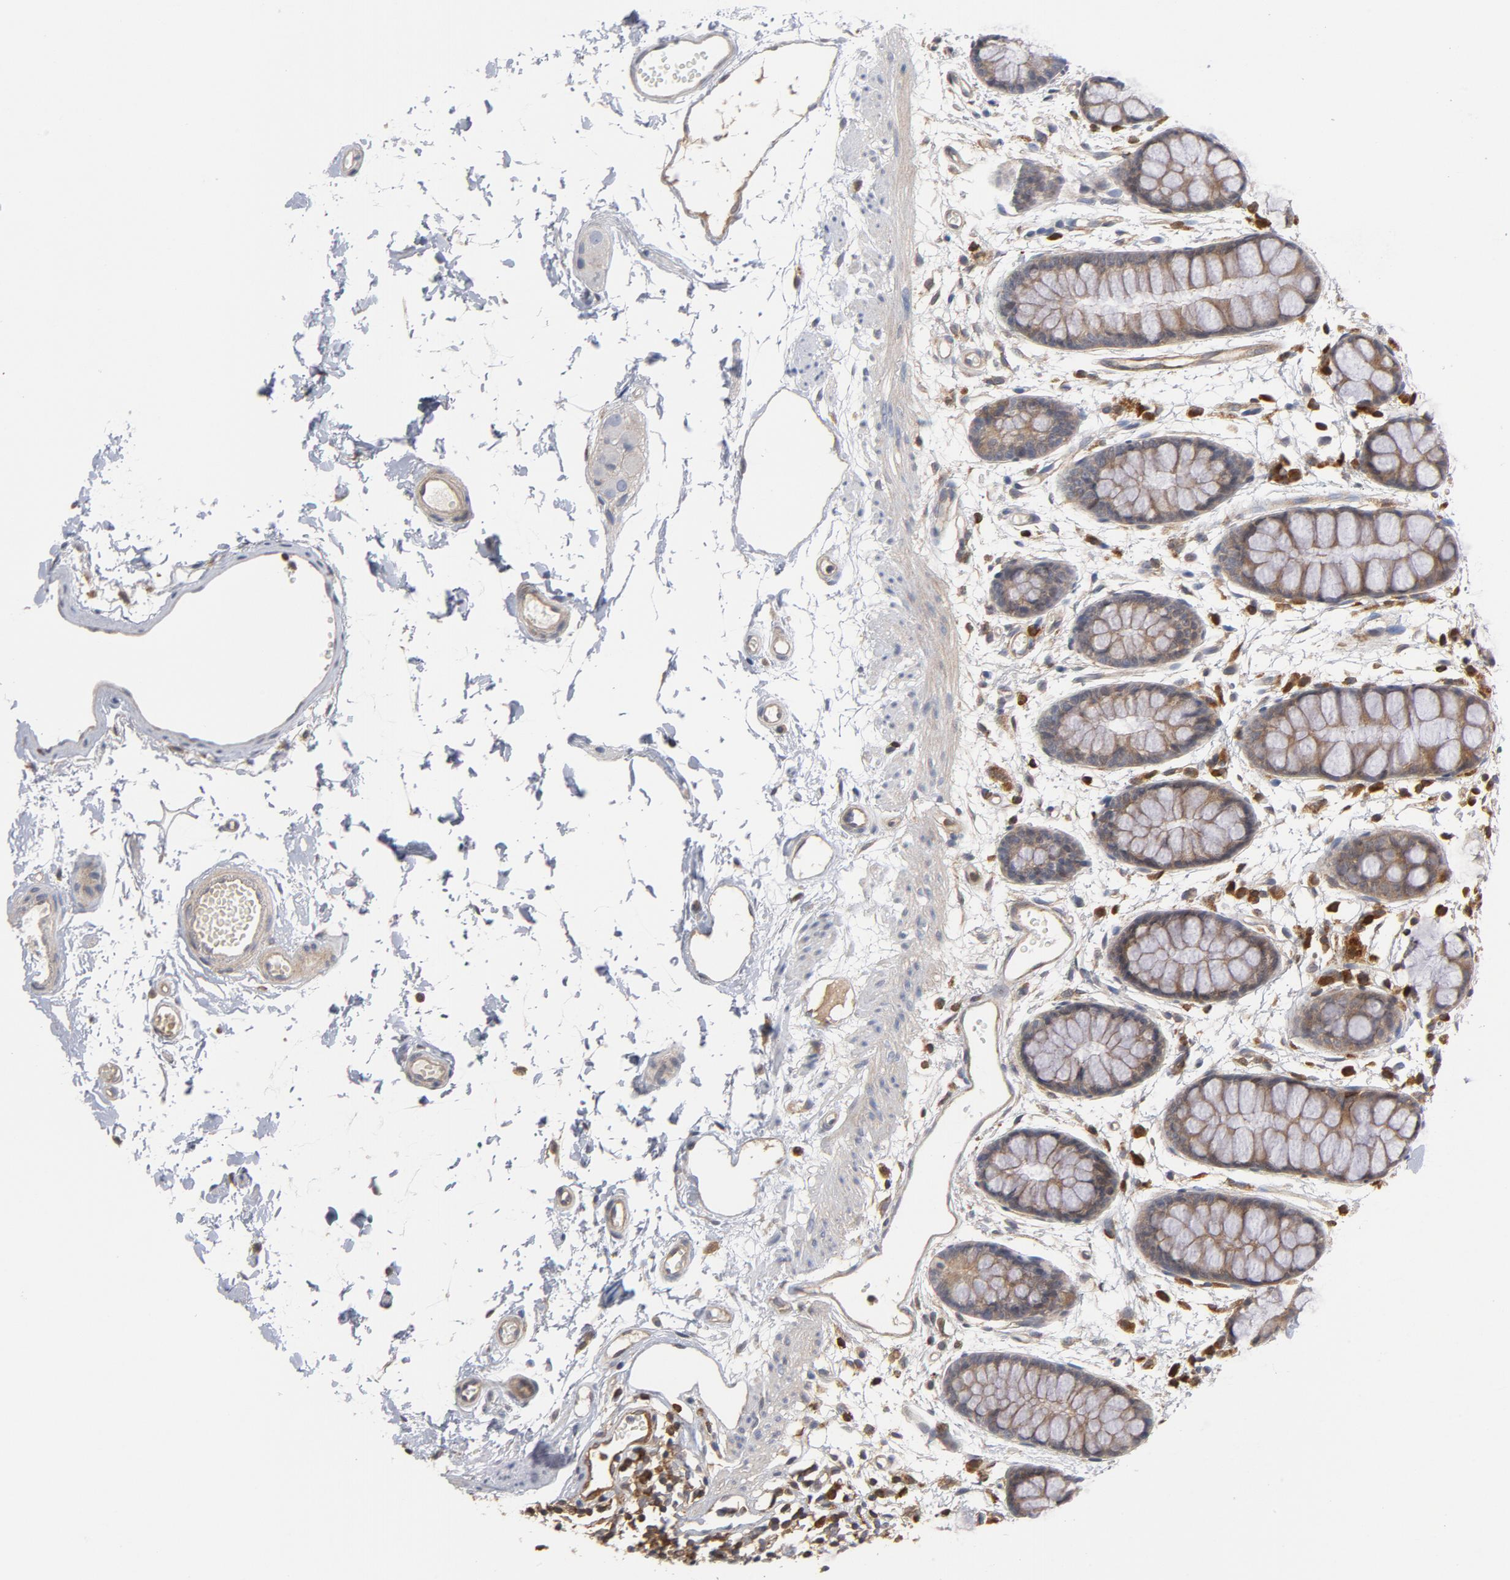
{"staining": {"intensity": "weak", "quantity": ">75%", "location": "cytoplasmic/membranous"}, "tissue": "rectum", "cell_type": "Glandular cells", "image_type": "normal", "snomed": [{"axis": "morphology", "description": "Normal tissue, NOS"}, {"axis": "topography", "description": "Rectum"}], "caption": "Unremarkable rectum was stained to show a protein in brown. There is low levels of weak cytoplasmic/membranous positivity in approximately >75% of glandular cells. (DAB = brown stain, brightfield microscopy at high magnification).", "gene": "TRADD", "patient": {"sex": "female", "age": 66}}